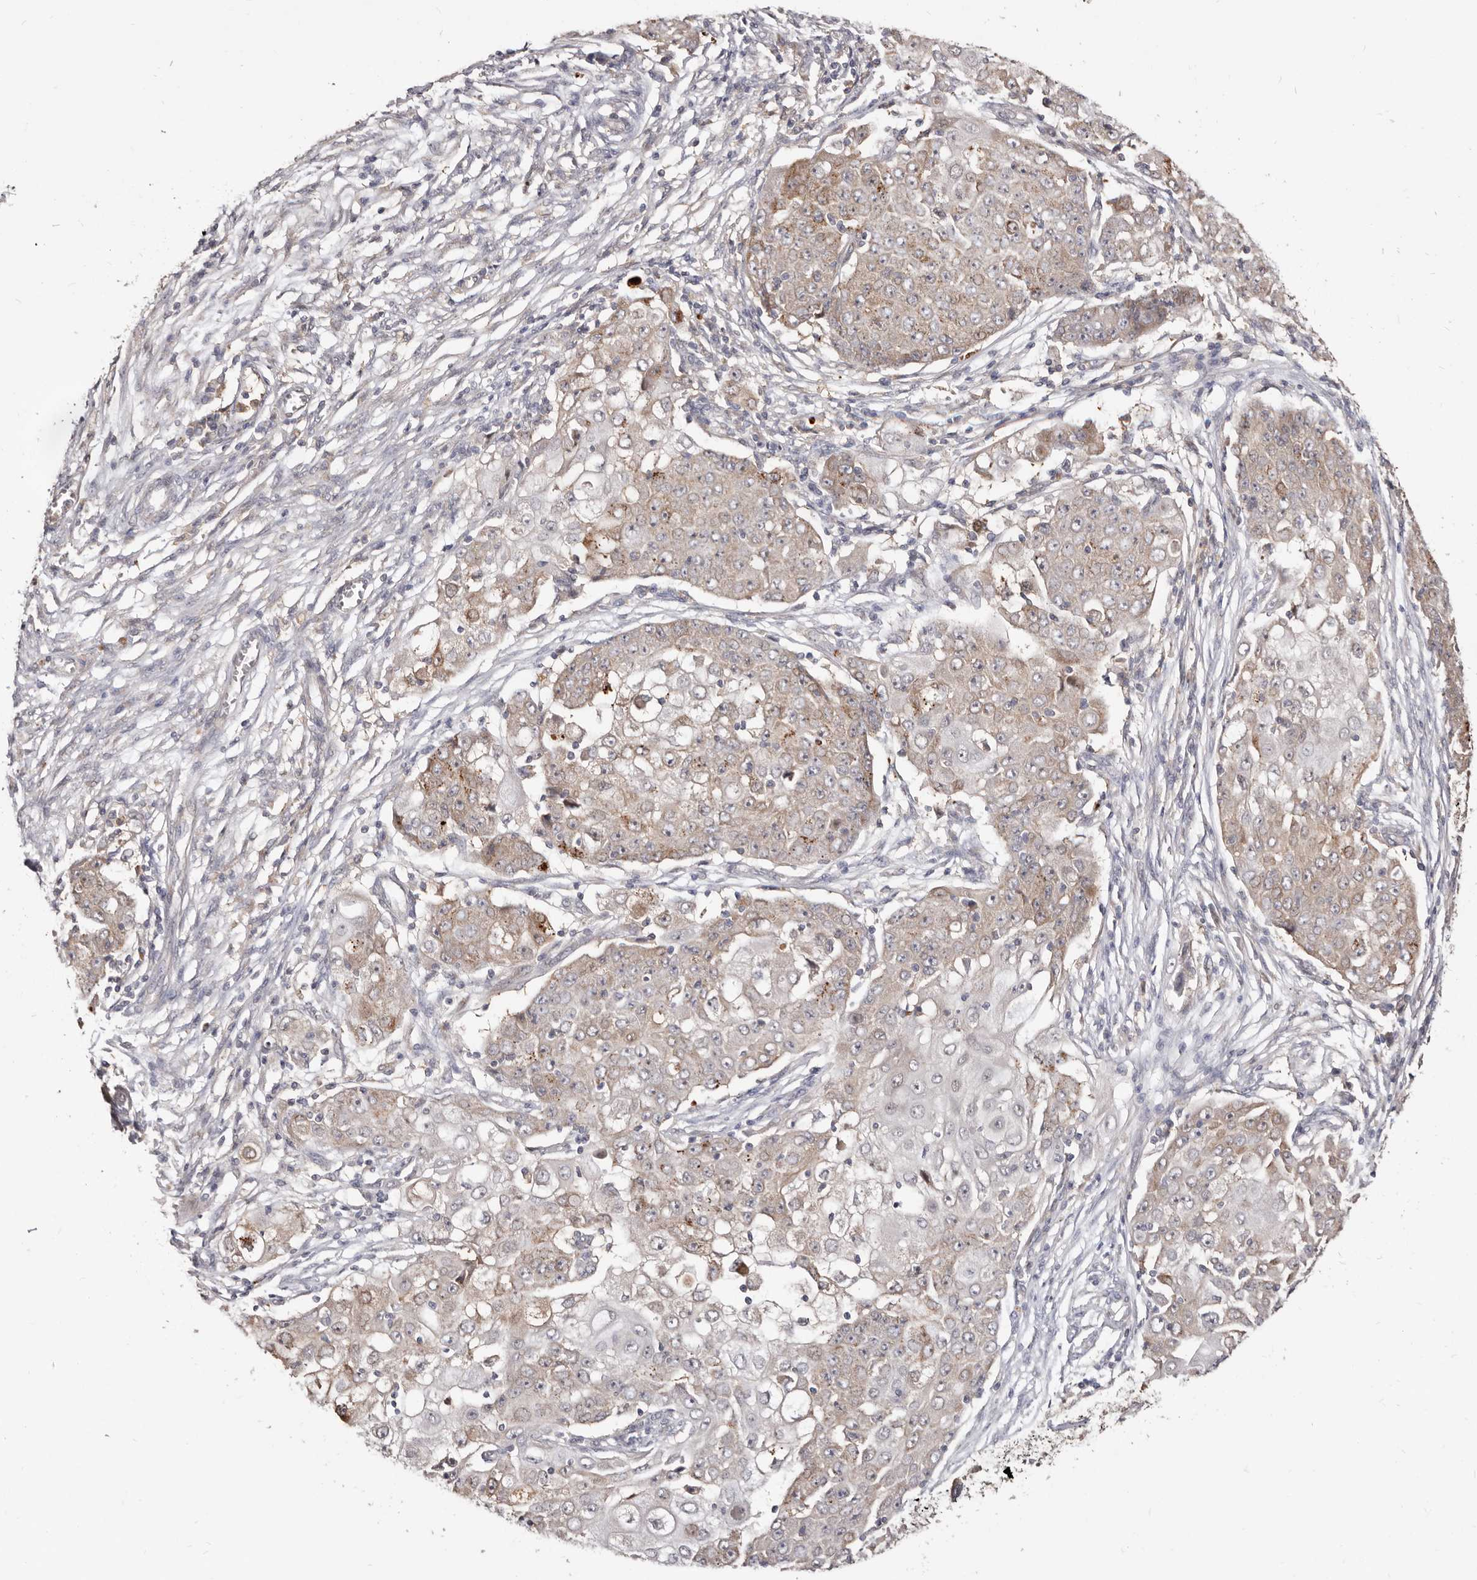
{"staining": {"intensity": "weak", "quantity": ">75%", "location": "cytoplasmic/membranous"}, "tissue": "ovarian cancer", "cell_type": "Tumor cells", "image_type": "cancer", "snomed": [{"axis": "morphology", "description": "Carcinoma, endometroid"}, {"axis": "topography", "description": "Ovary"}], "caption": "This is an image of immunohistochemistry staining of ovarian cancer, which shows weak expression in the cytoplasmic/membranous of tumor cells.", "gene": "TC2N", "patient": {"sex": "female", "age": 42}}